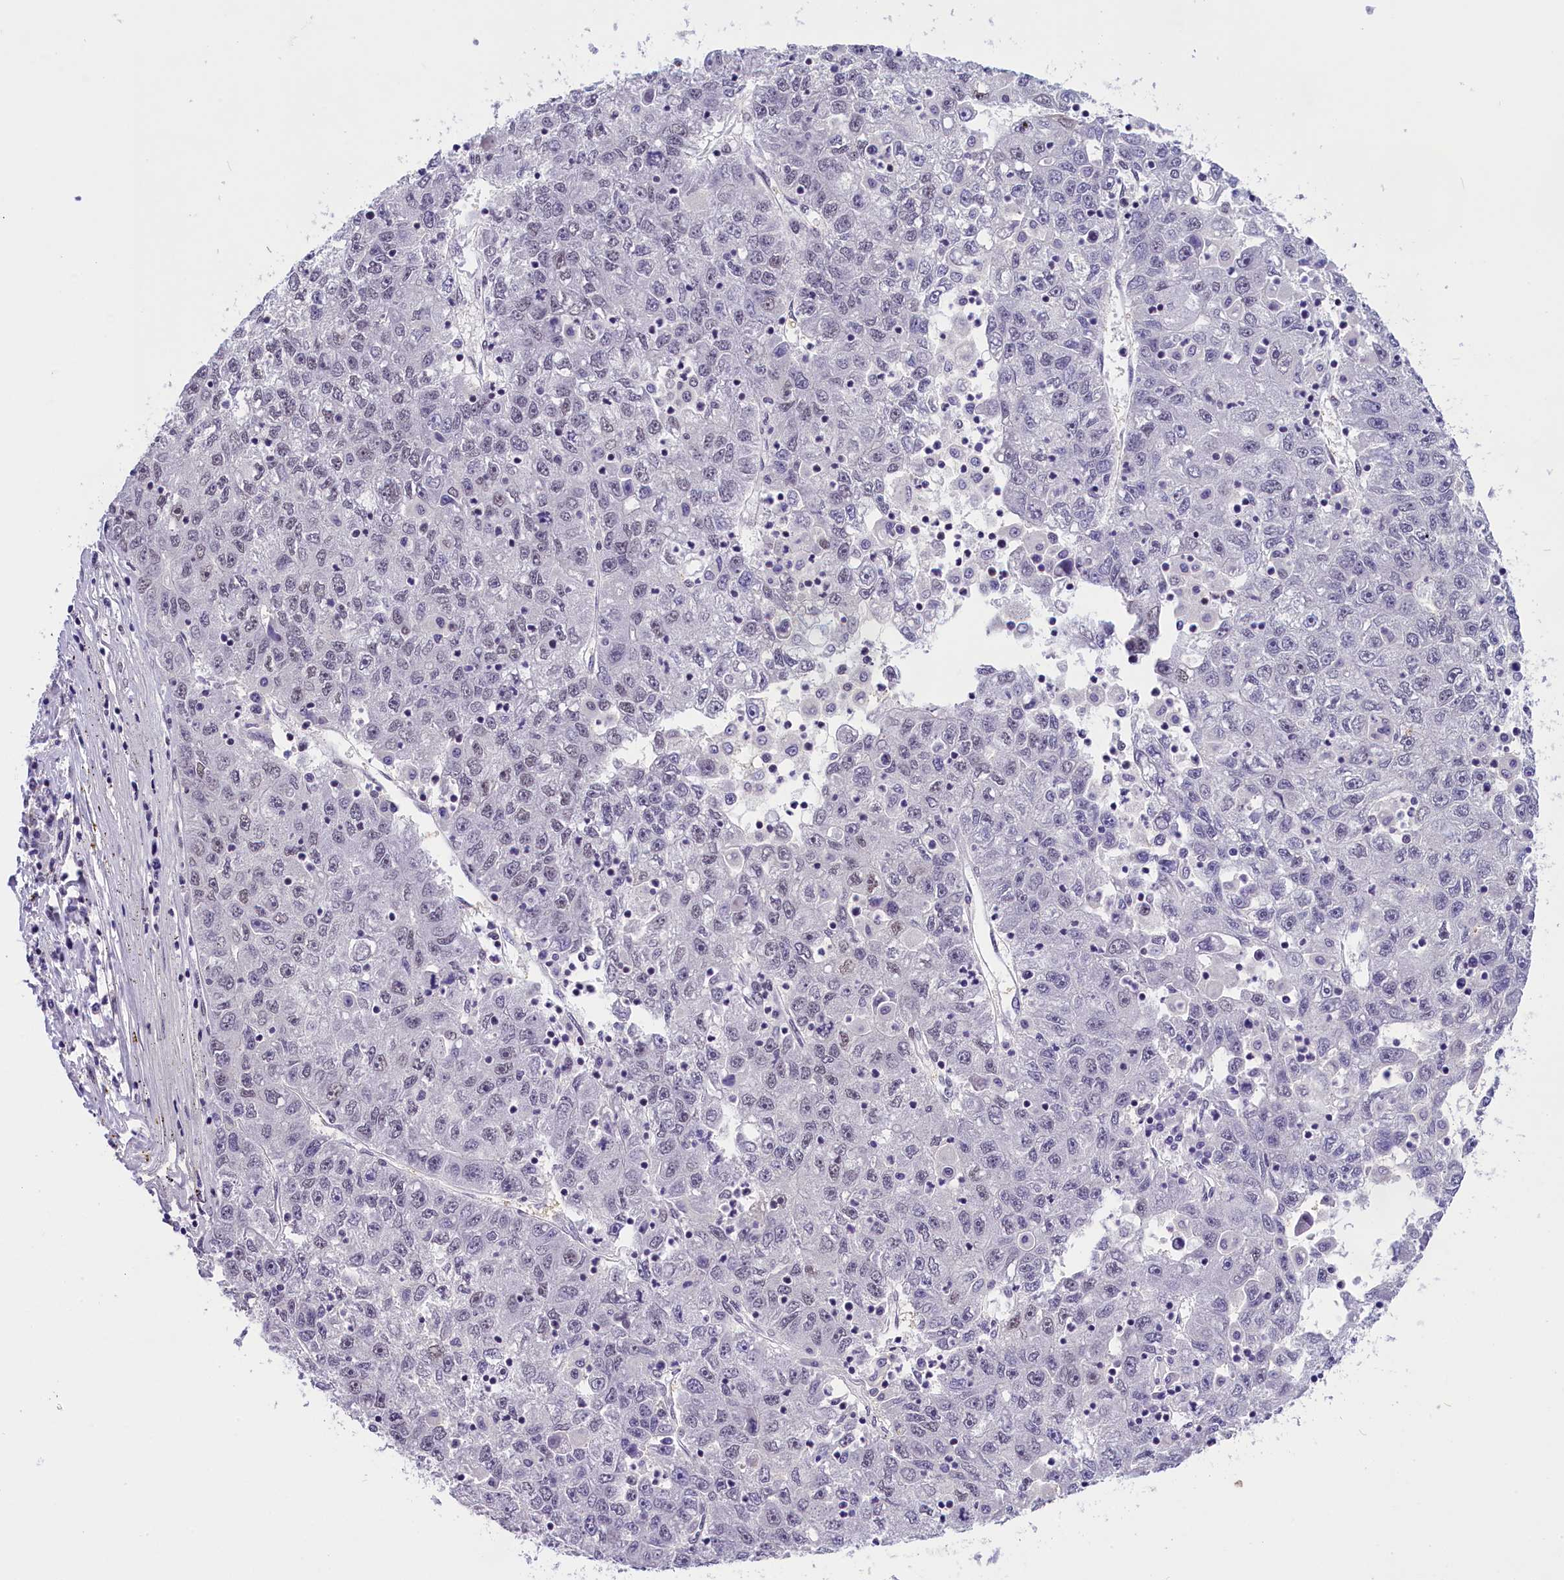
{"staining": {"intensity": "negative", "quantity": "none", "location": "none"}, "tissue": "liver cancer", "cell_type": "Tumor cells", "image_type": "cancer", "snomed": [{"axis": "morphology", "description": "Carcinoma, Hepatocellular, NOS"}, {"axis": "topography", "description": "Liver"}], "caption": "This is an immunohistochemistry (IHC) photomicrograph of human liver cancer (hepatocellular carcinoma). There is no staining in tumor cells.", "gene": "ZC3H4", "patient": {"sex": "male", "age": 49}}